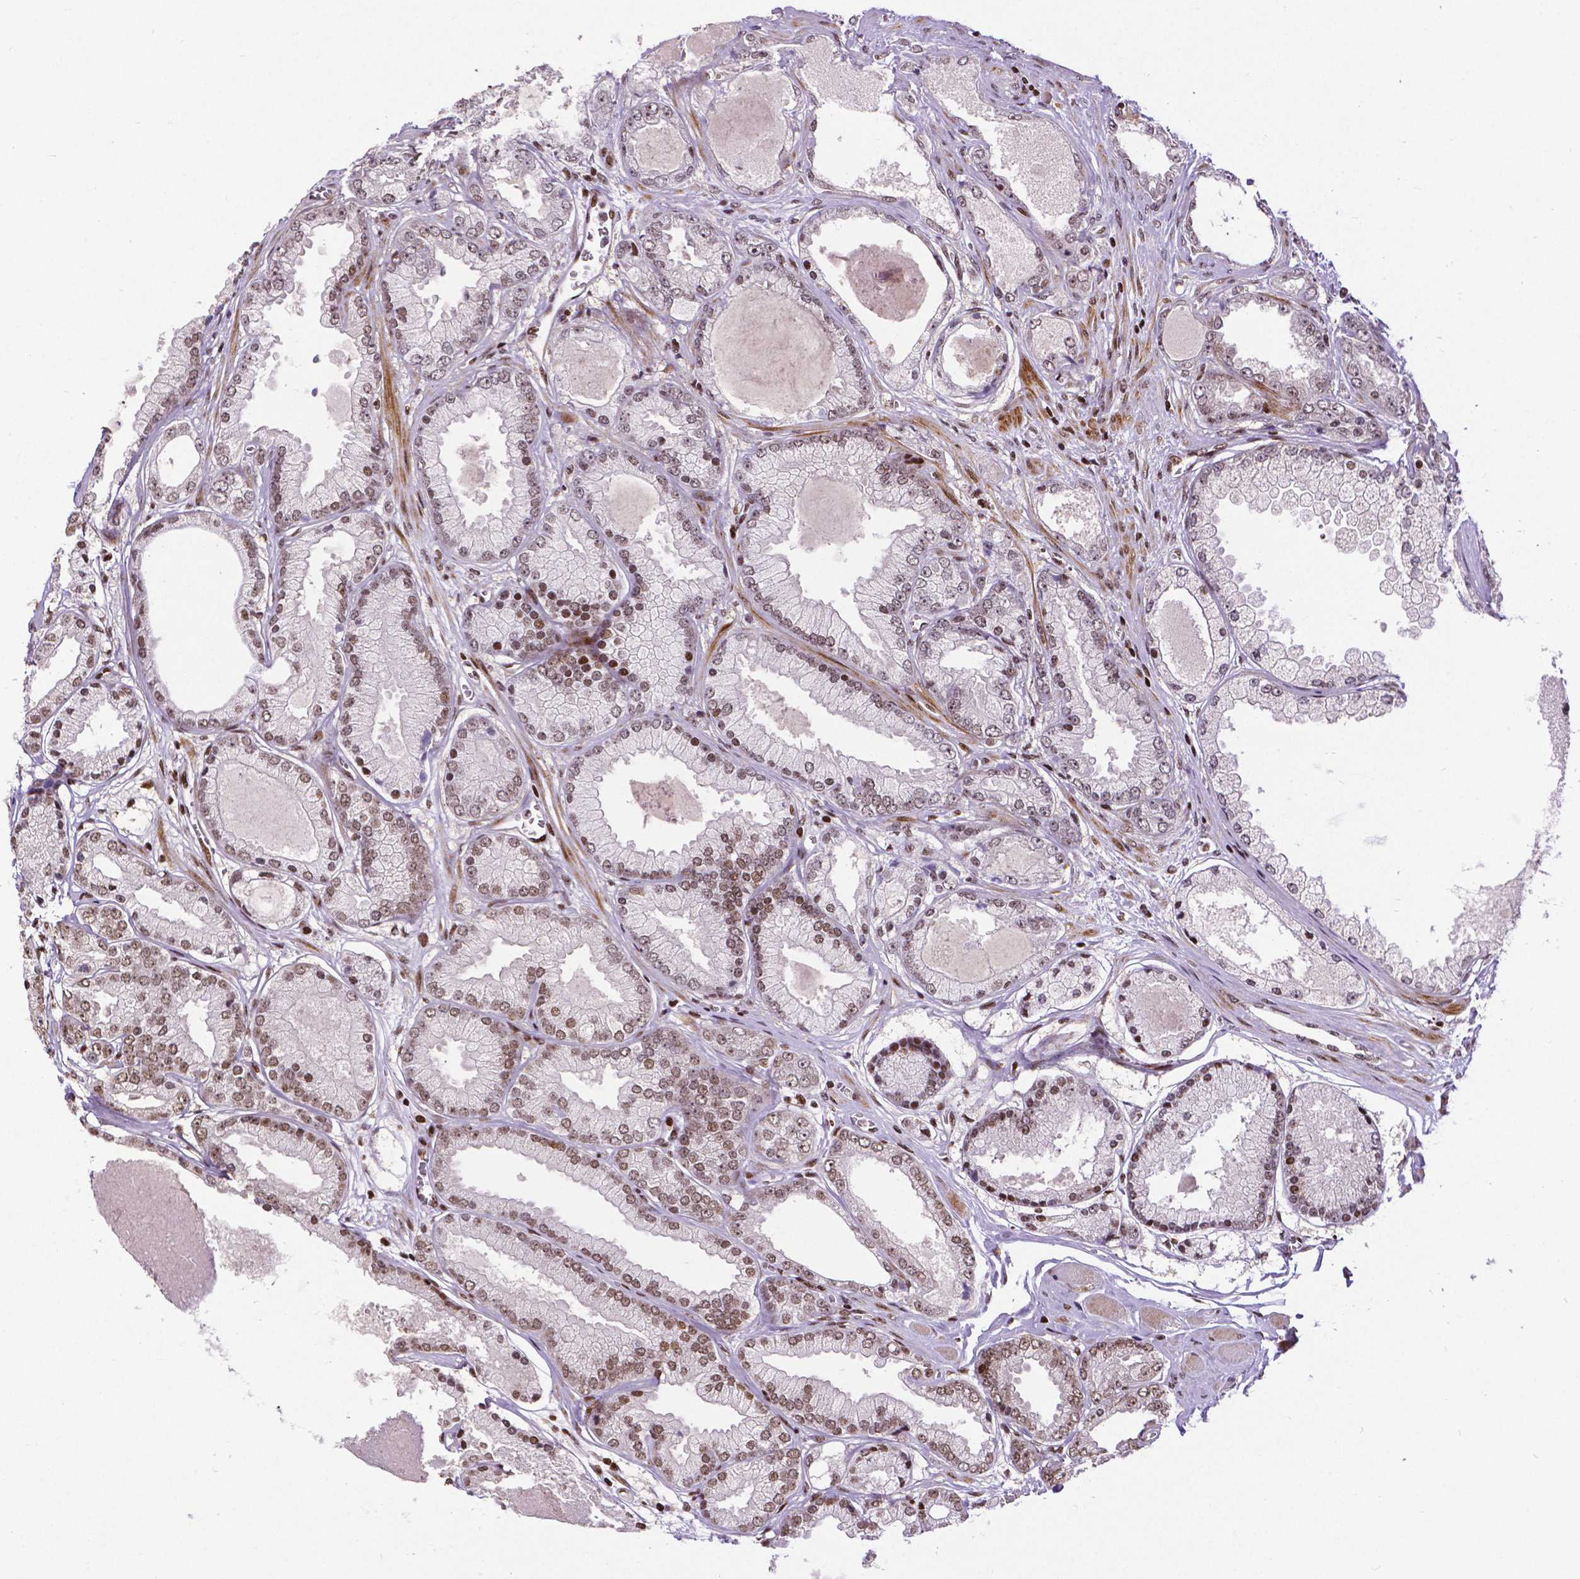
{"staining": {"intensity": "weak", "quantity": "25%-75%", "location": "nuclear"}, "tissue": "prostate cancer", "cell_type": "Tumor cells", "image_type": "cancer", "snomed": [{"axis": "morphology", "description": "Adenocarcinoma, High grade"}, {"axis": "topography", "description": "Prostate"}], "caption": "About 25%-75% of tumor cells in prostate cancer display weak nuclear protein expression as visualized by brown immunohistochemical staining.", "gene": "CTCF", "patient": {"sex": "male", "age": 67}}